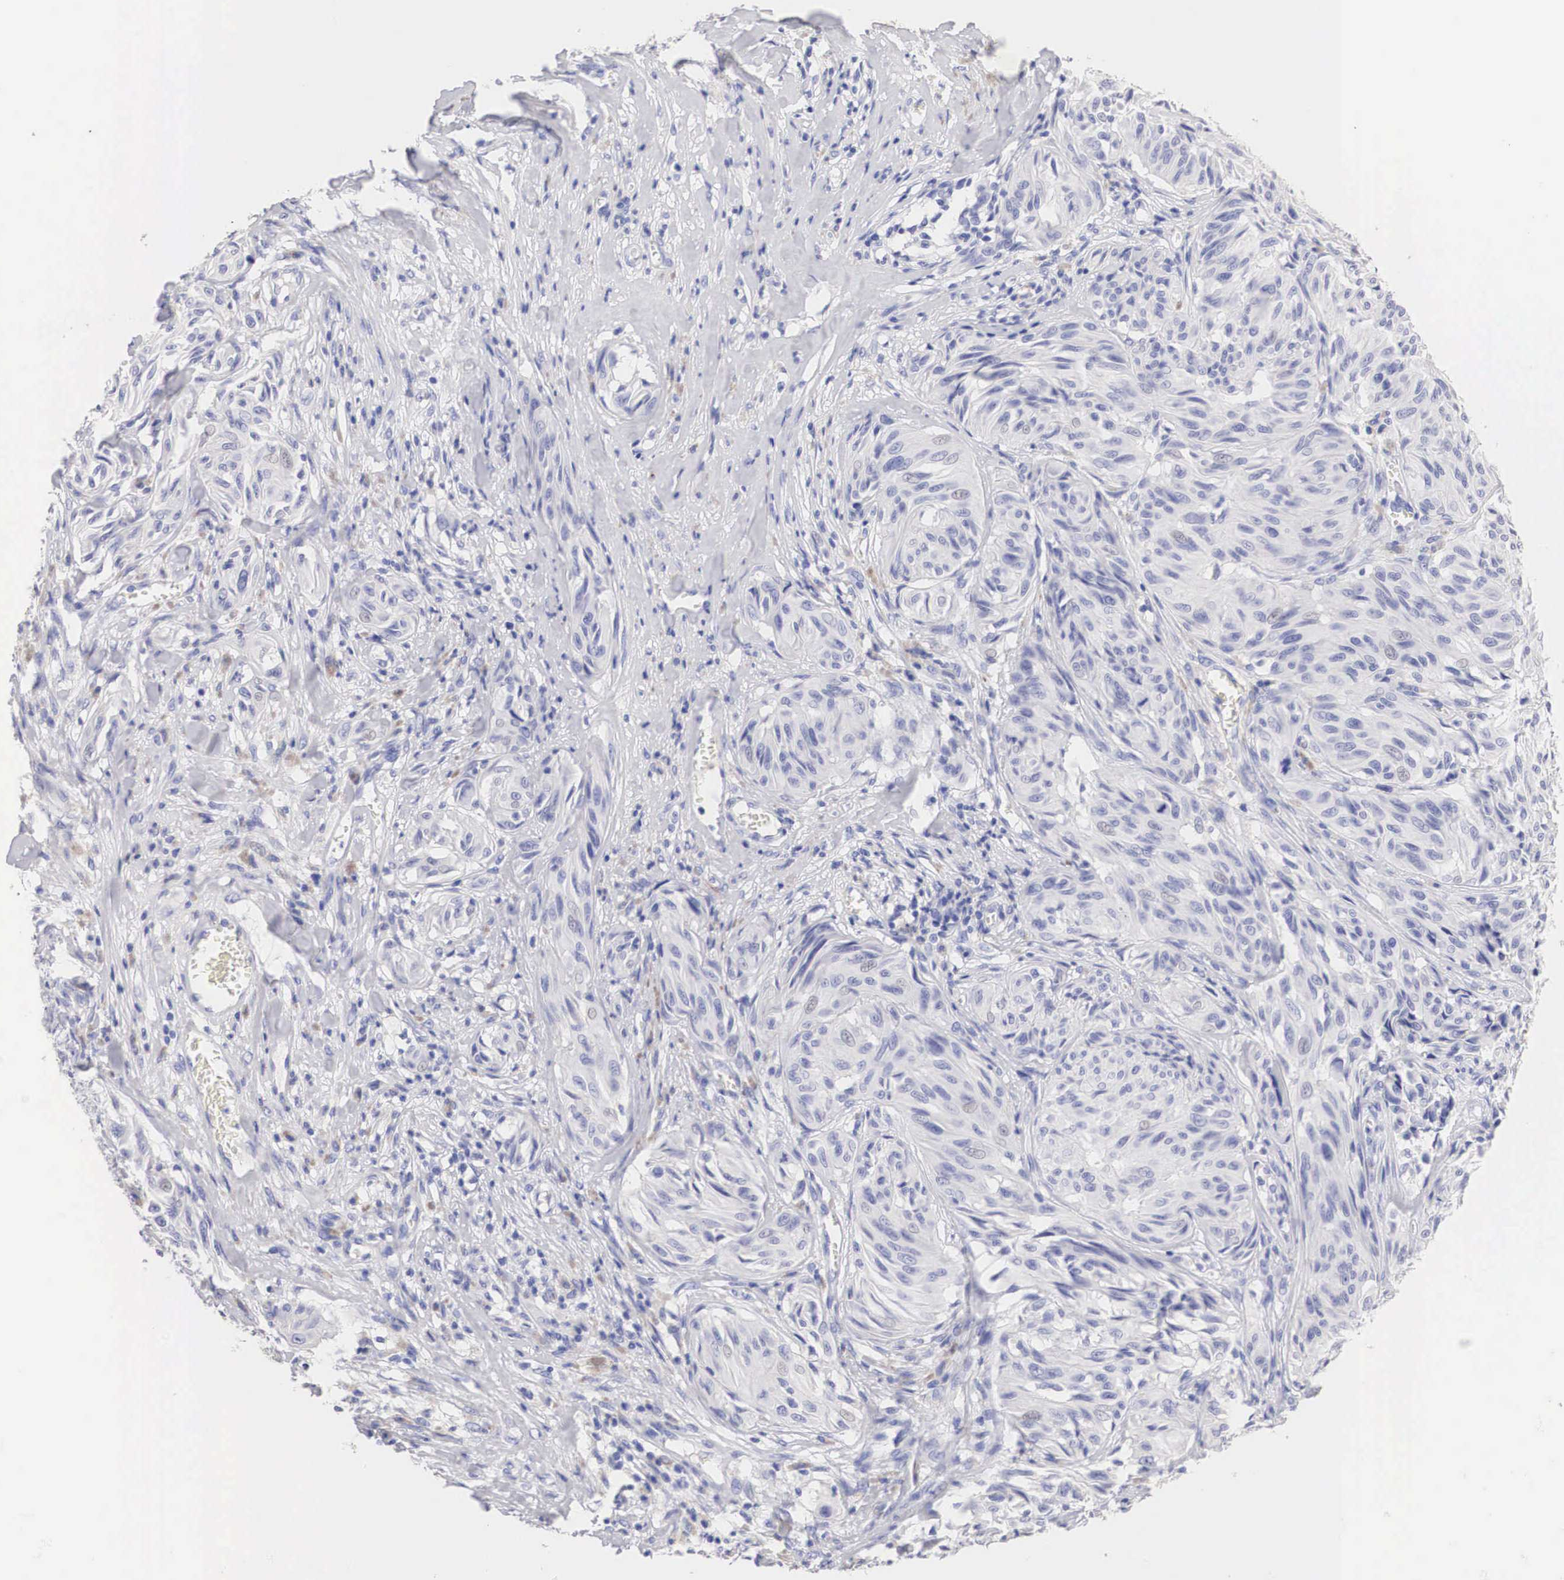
{"staining": {"intensity": "negative", "quantity": "none", "location": "none"}, "tissue": "melanoma", "cell_type": "Tumor cells", "image_type": "cancer", "snomed": [{"axis": "morphology", "description": "Malignant melanoma, NOS"}, {"axis": "topography", "description": "Skin"}], "caption": "Photomicrograph shows no significant protein expression in tumor cells of malignant melanoma. (Brightfield microscopy of DAB (3,3'-diaminobenzidine) immunohistochemistry at high magnification).", "gene": "ERBB2", "patient": {"sex": "male", "age": 54}}